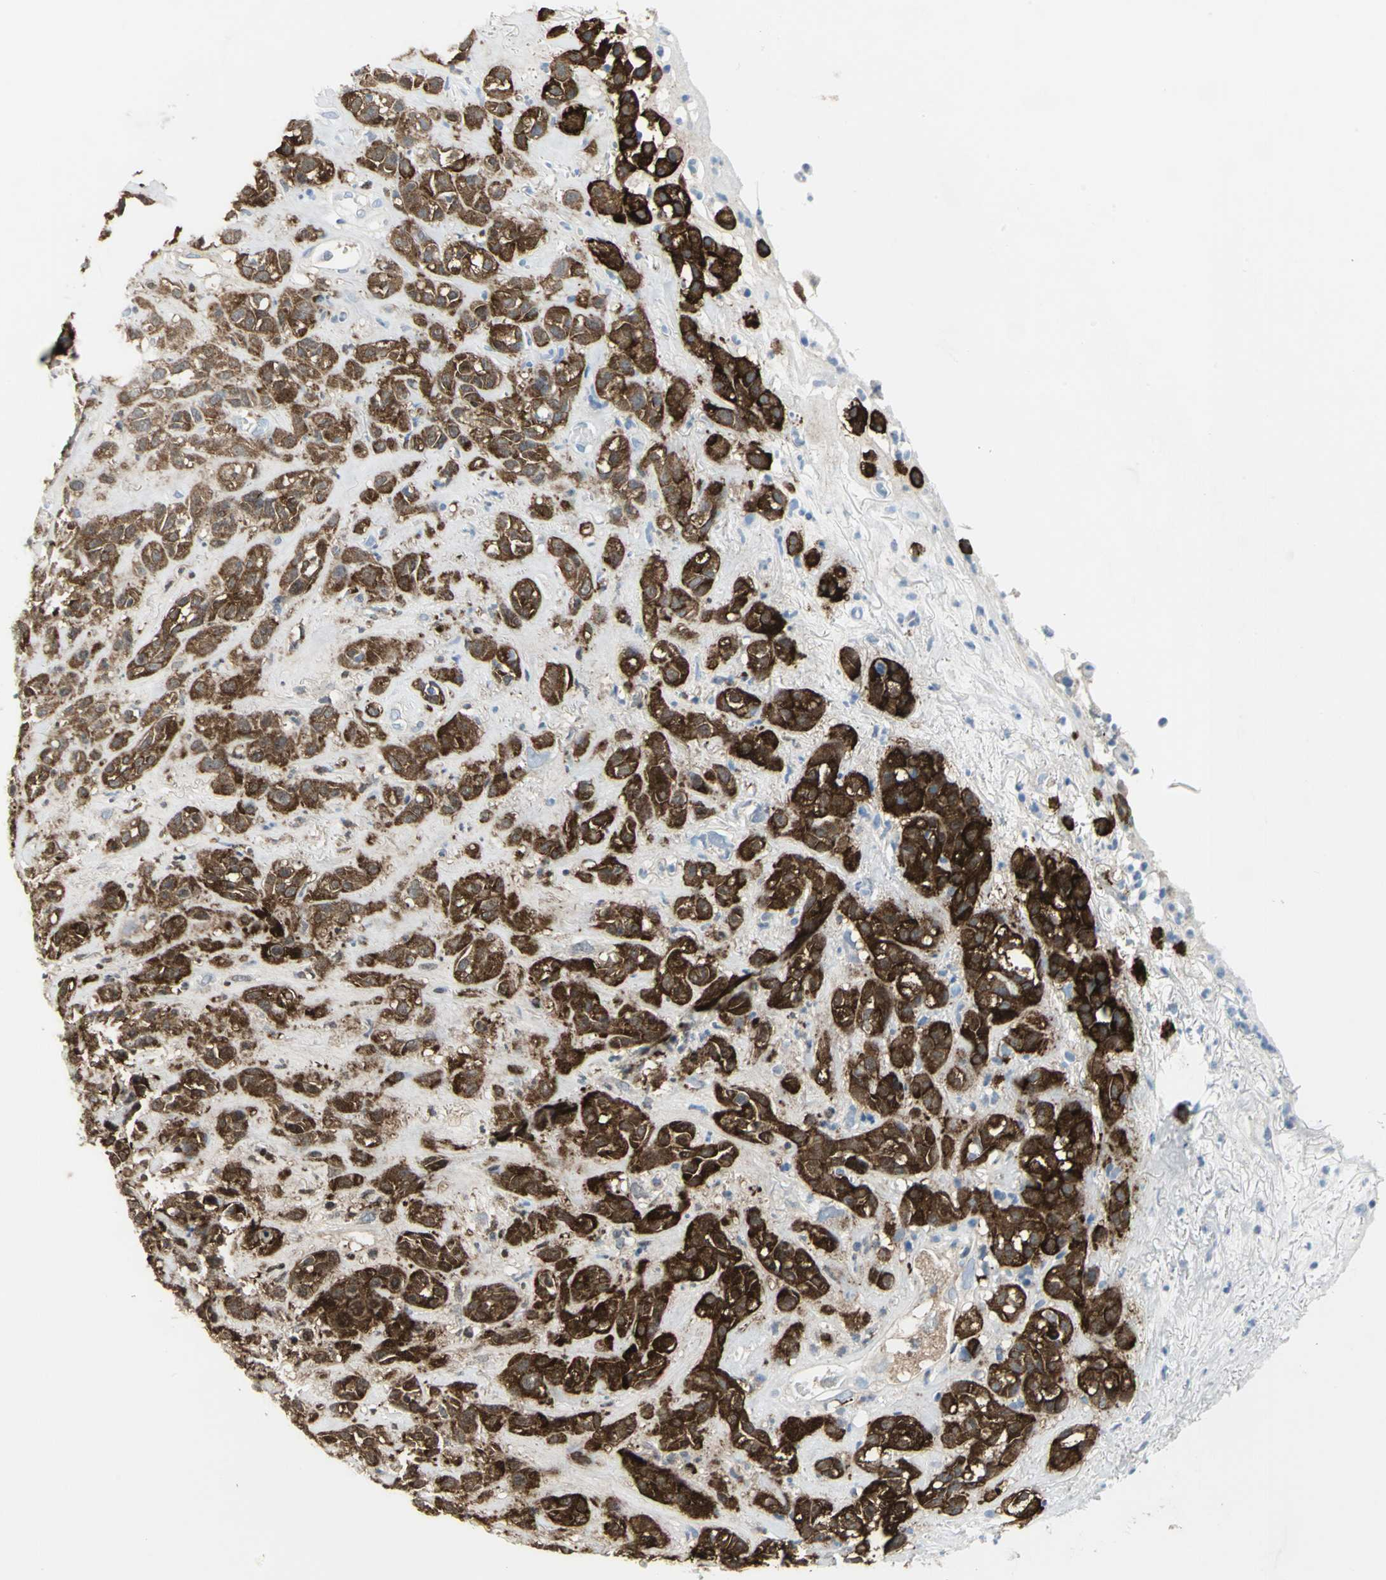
{"staining": {"intensity": "strong", "quantity": ">75%", "location": "cytoplasmic/membranous"}, "tissue": "head and neck cancer", "cell_type": "Tumor cells", "image_type": "cancer", "snomed": [{"axis": "morphology", "description": "Squamous cell carcinoma, NOS"}, {"axis": "topography", "description": "Head-Neck"}], "caption": "A high-resolution photomicrograph shows IHC staining of squamous cell carcinoma (head and neck), which displays strong cytoplasmic/membranous expression in approximately >75% of tumor cells. The staining was performed using DAB (3,3'-diaminobenzidine), with brown indicating positive protein expression. Nuclei are stained blue with hematoxylin.", "gene": "SFN", "patient": {"sex": "male", "age": 62}}